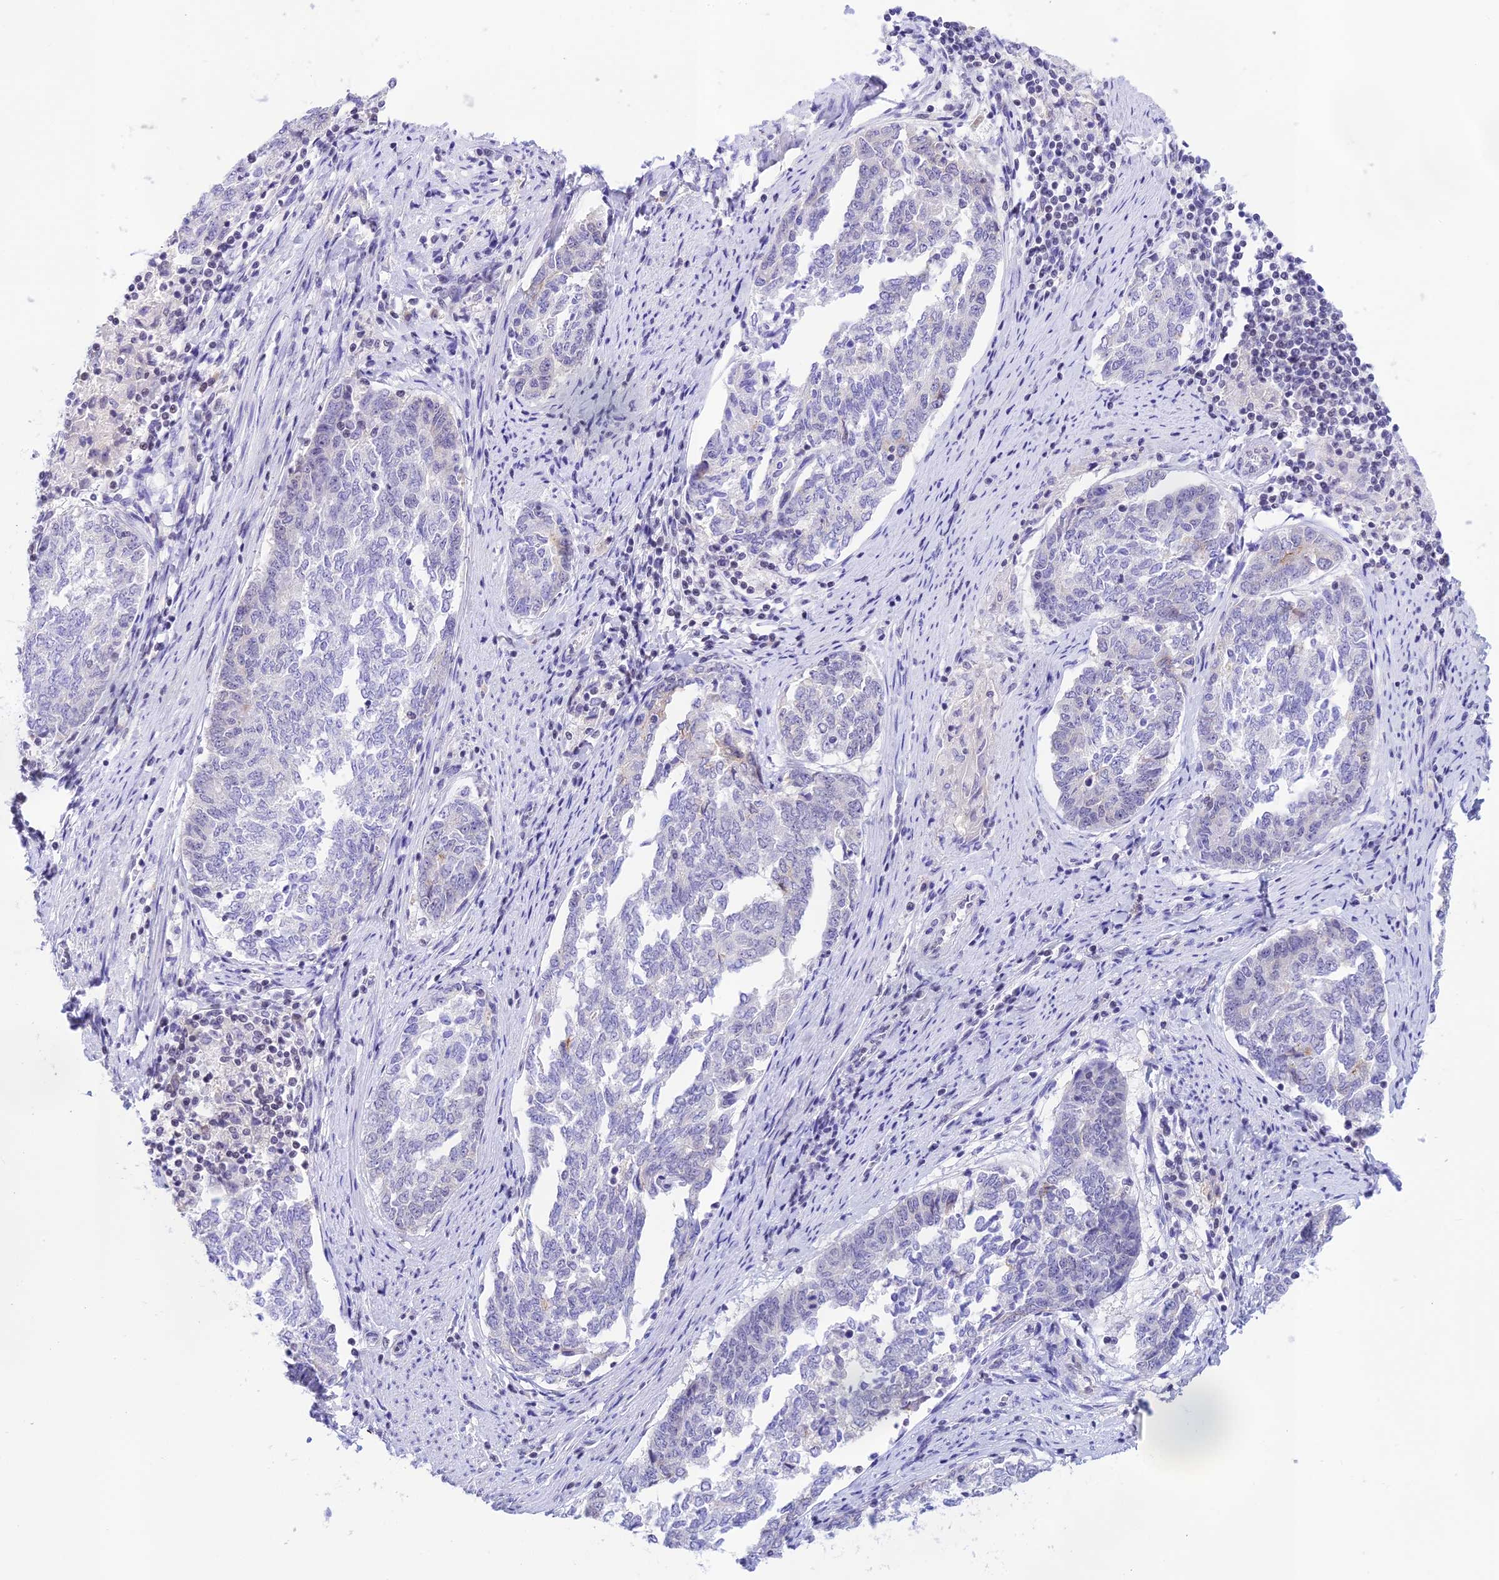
{"staining": {"intensity": "negative", "quantity": "none", "location": "none"}, "tissue": "endometrial cancer", "cell_type": "Tumor cells", "image_type": "cancer", "snomed": [{"axis": "morphology", "description": "Adenocarcinoma, NOS"}, {"axis": "topography", "description": "Endometrium"}], "caption": "Endometrial adenocarcinoma was stained to show a protein in brown. There is no significant positivity in tumor cells. (Immunohistochemistry, brightfield microscopy, high magnification).", "gene": "THAP11", "patient": {"sex": "female", "age": 80}}